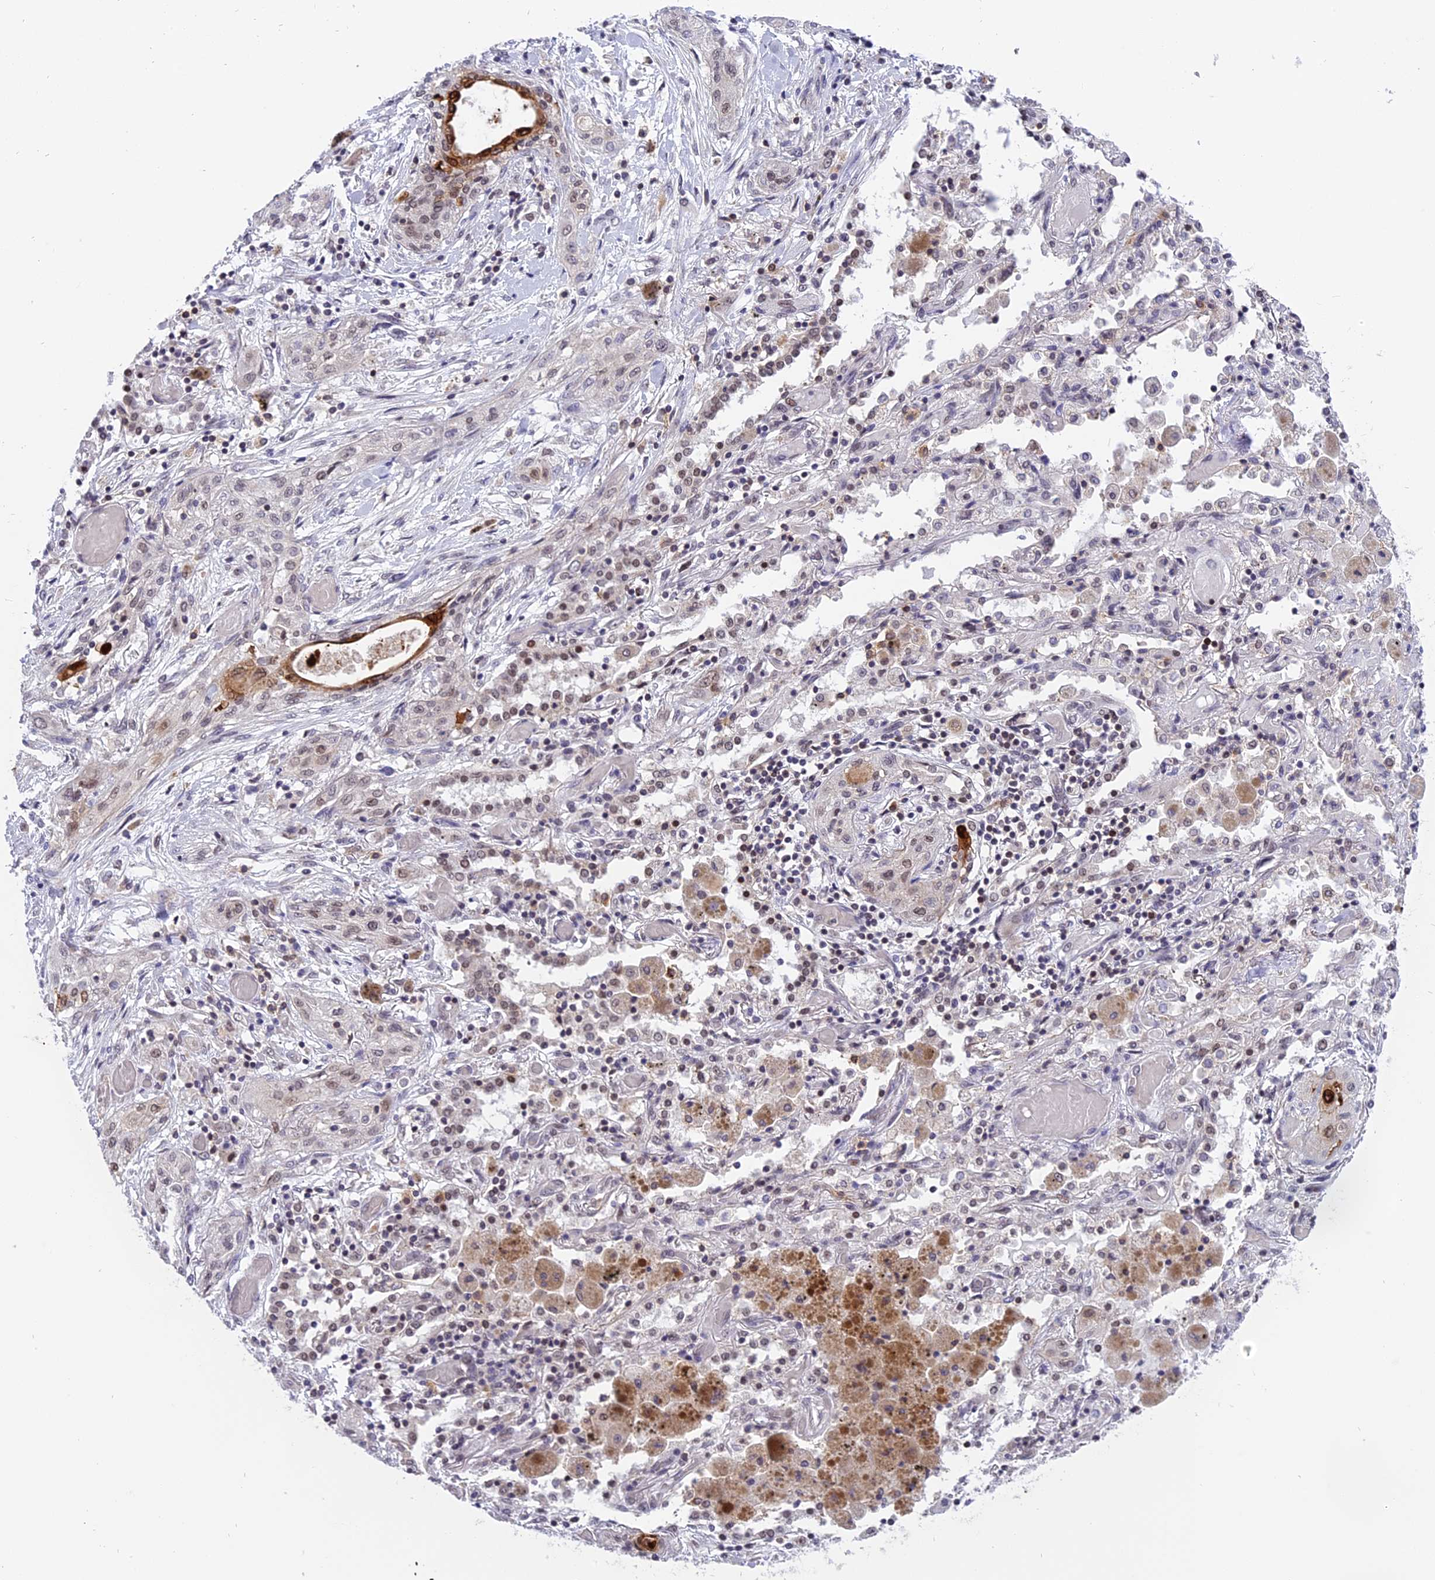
{"staining": {"intensity": "weak", "quantity": "25%-75%", "location": "nuclear"}, "tissue": "lung cancer", "cell_type": "Tumor cells", "image_type": "cancer", "snomed": [{"axis": "morphology", "description": "Squamous cell carcinoma, NOS"}, {"axis": "topography", "description": "Lung"}], "caption": "Protein expression analysis of lung squamous cell carcinoma demonstrates weak nuclear staining in approximately 25%-75% of tumor cells.", "gene": "TADA3", "patient": {"sex": "female", "age": 47}}